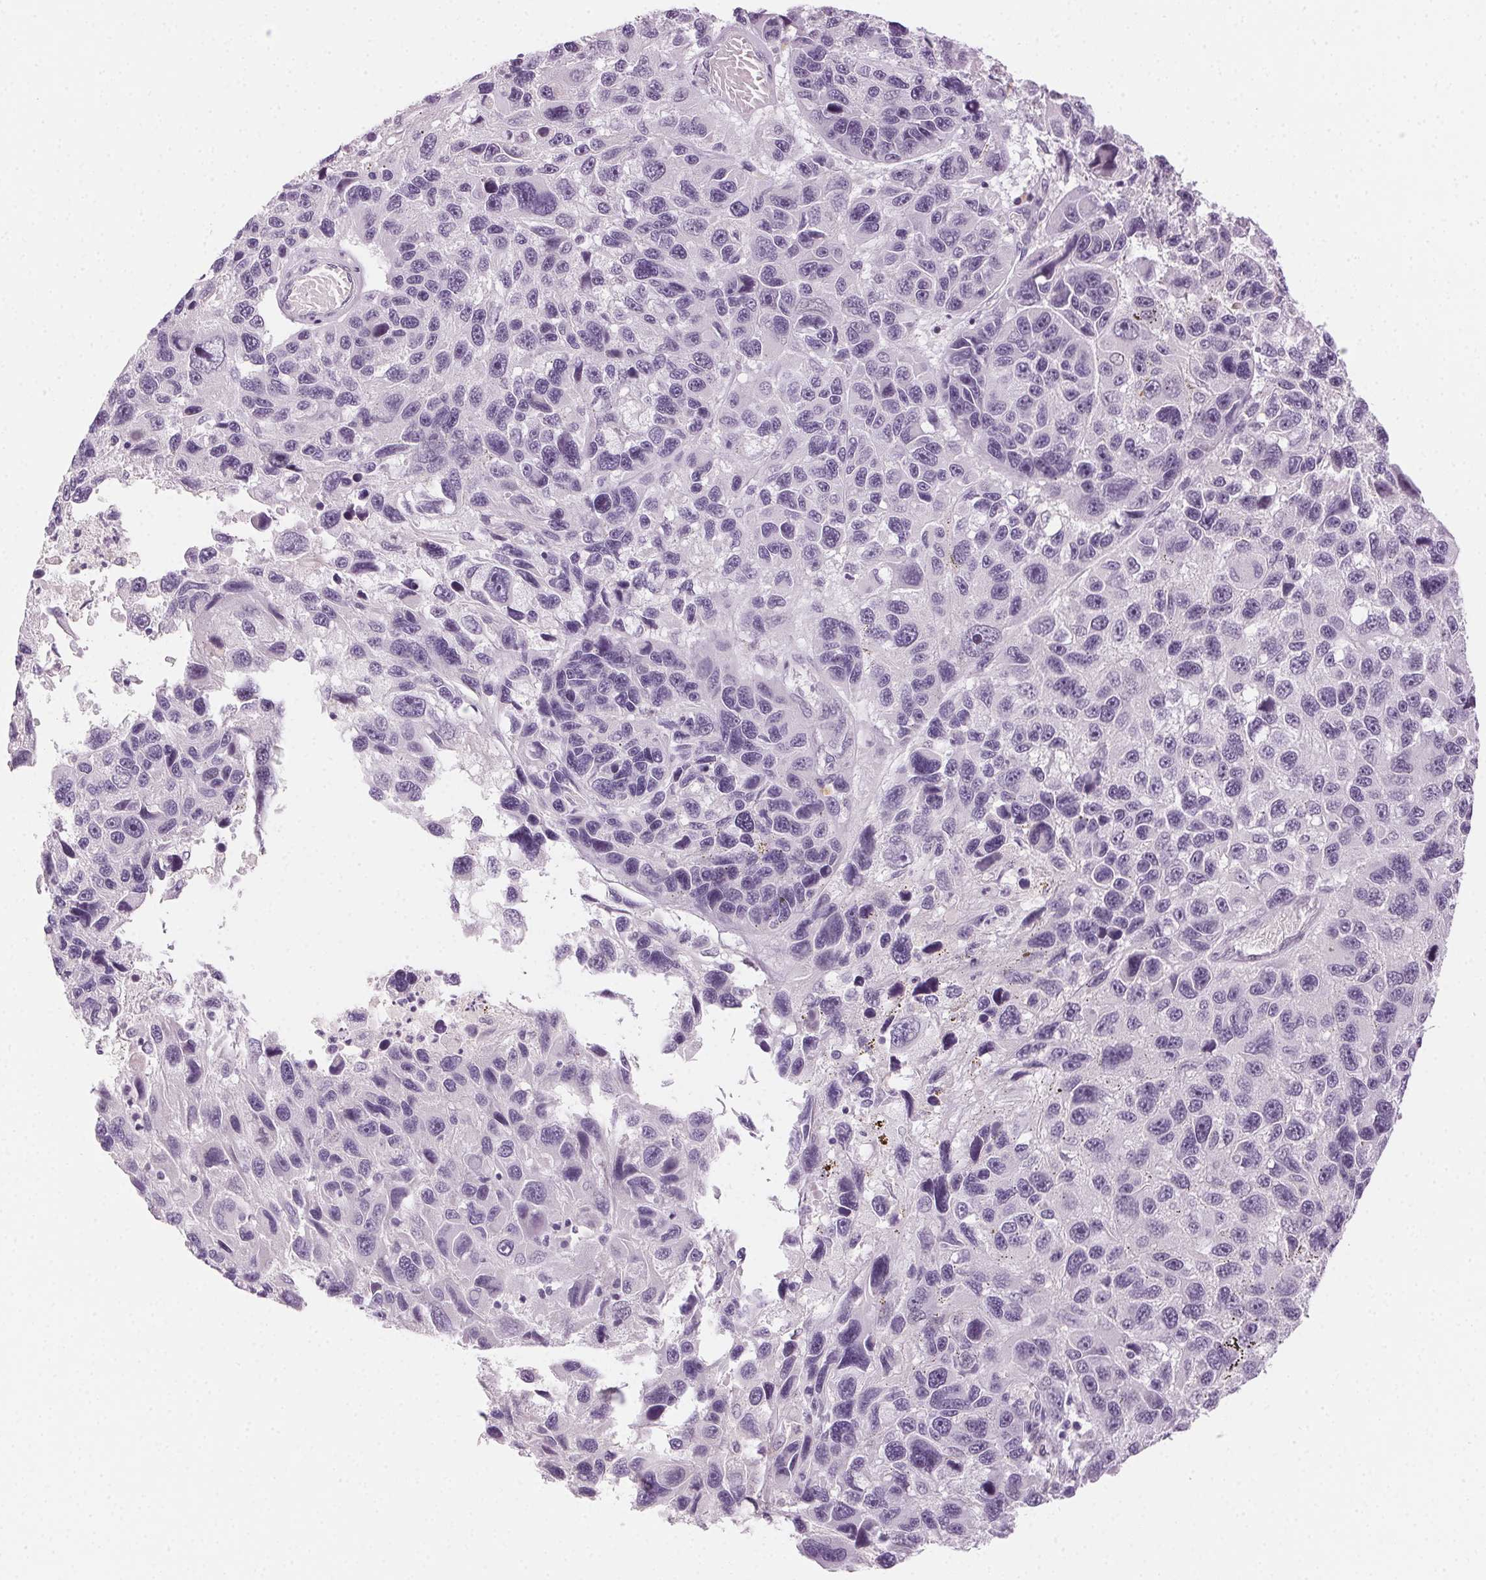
{"staining": {"intensity": "negative", "quantity": "none", "location": "none"}, "tissue": "melanoma", "cell_type": "Tumor cells", "image_type": "cancer", "snomed": [{"axis": "morphology", "description": "Malignant melanoma, NOS"}, {"axis": "topography", "description": "Skin"}], "caption": "DAB (3,3'-diaminobenzidine) immunohistochemical staining of malignant melanoma reveals no significant staining in tumor cells.", "gene": "HSF5", "patient": {"sex": "male", "age": 53}}